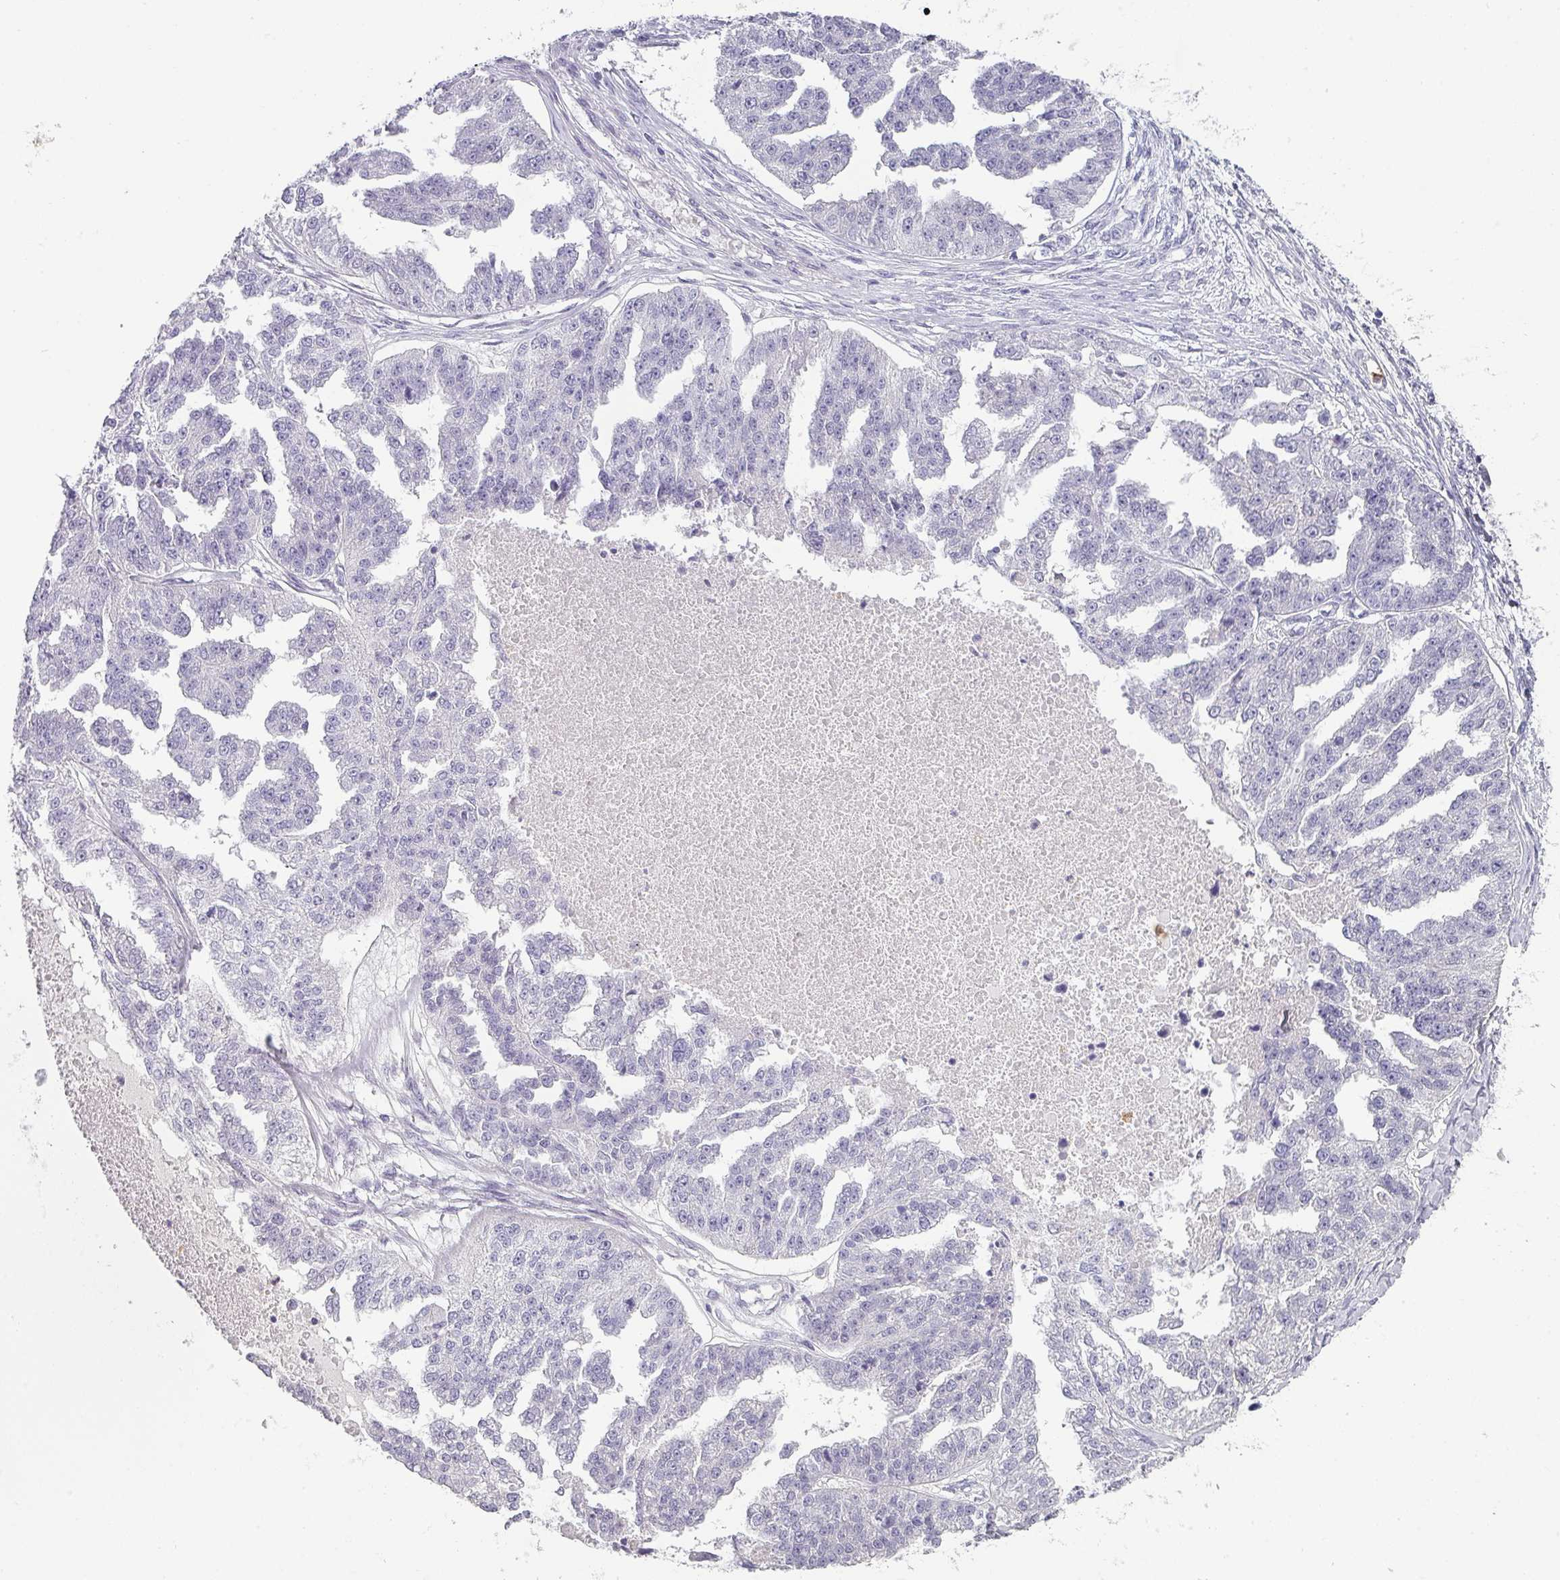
{"staining": {"intensity": "negative", "quantity": "none", "location": "none"}, "tissue": "ovarian cancer", "cell_type": "Tumor cells", "image_type": "cancer", "snomed": [{"axis": "morphology", "description": "Cystadenocarcinoma, serous, NOS"}, {"axis": "topography", "description": "Ovary"}], "caption": "Ovarian cancer was stained to show a protein in brown. There is no significant positivity in tumor cells.", "gene": "BTLA", "patient": {"sex": "female", "age": 58}}